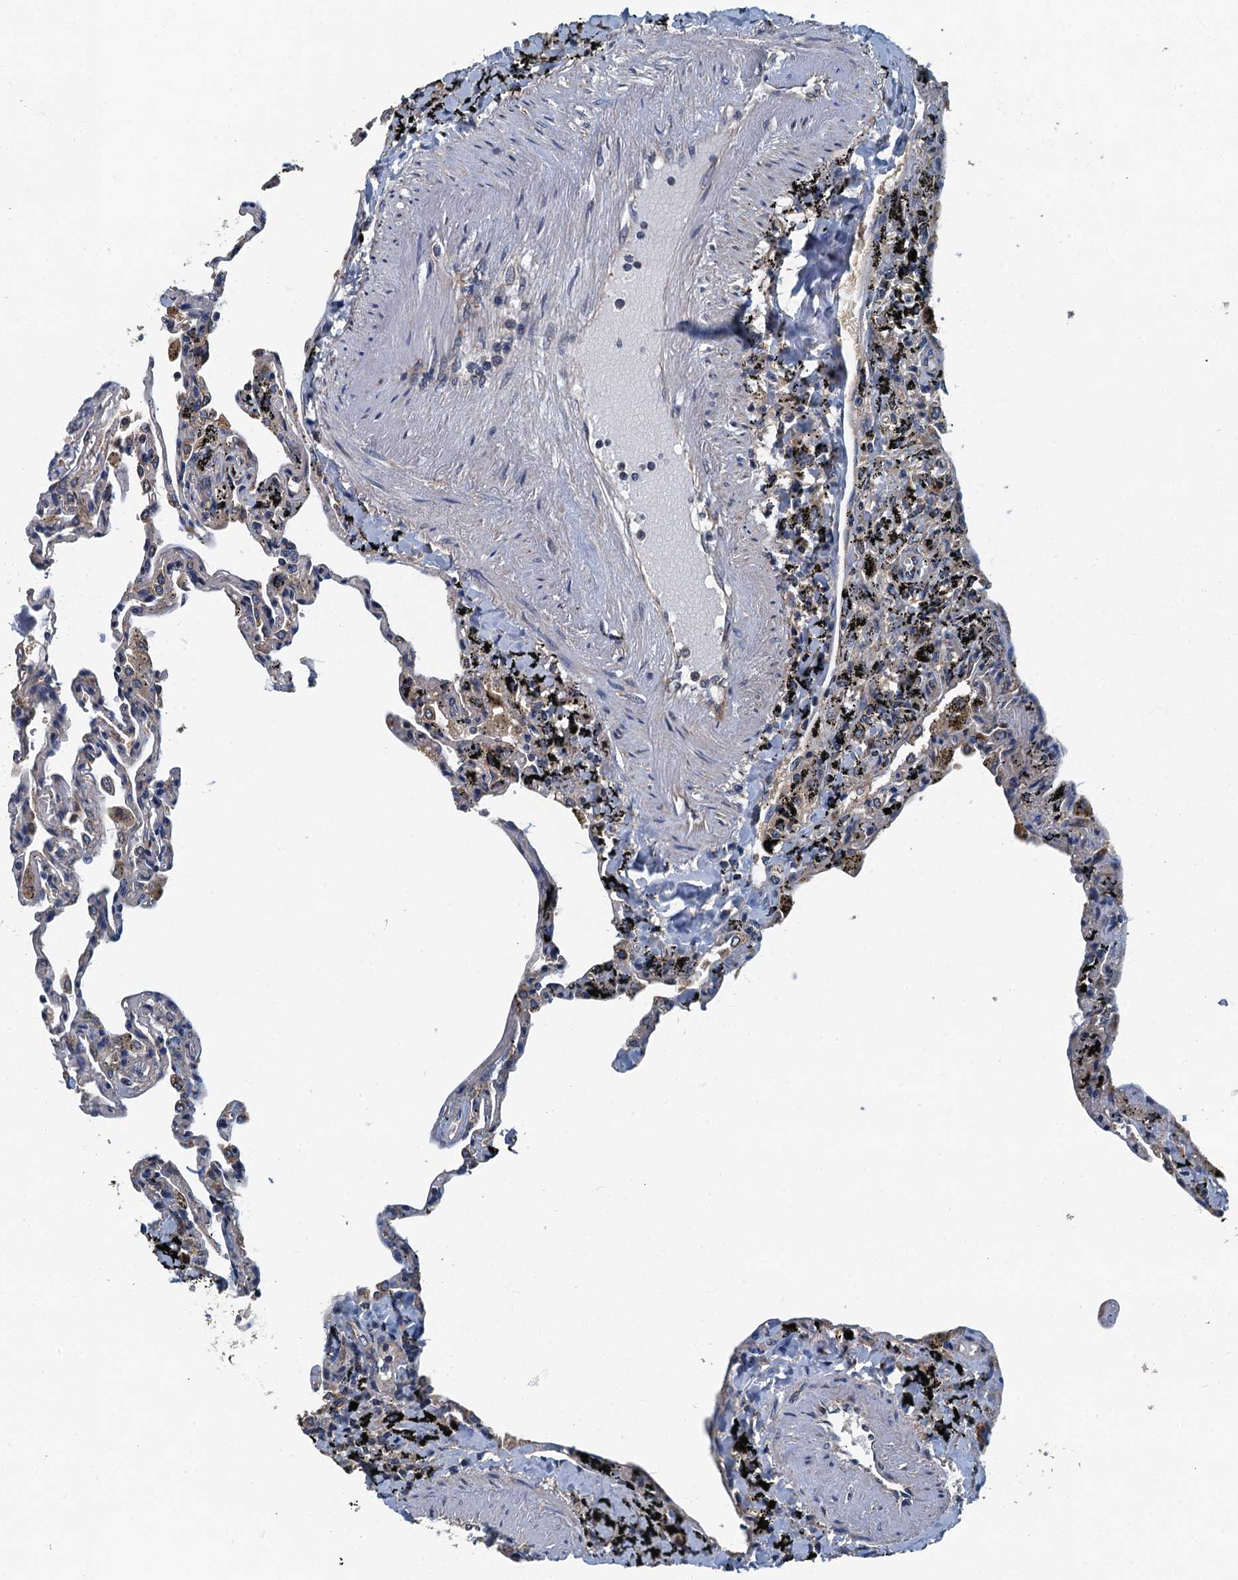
{"staining": {"intensity": "weak", "quantity": "<25%", "location": "cytoplasmic/membranous"}, "tissue": "lung", "cell_type": "Alveolar cells", "image_type": "normal", "snomed": [{"axis": "morphology", "description": "Normal tissue, NOS"}, {"axis": "topography", "description": "Lung"}], "caption": "IHC image of benign lung stained for a protein (brown), which demonstrates no positivity in alveolar cells.", "gene": "DDX49", "patient": {"sex": "male", "age": 59}}